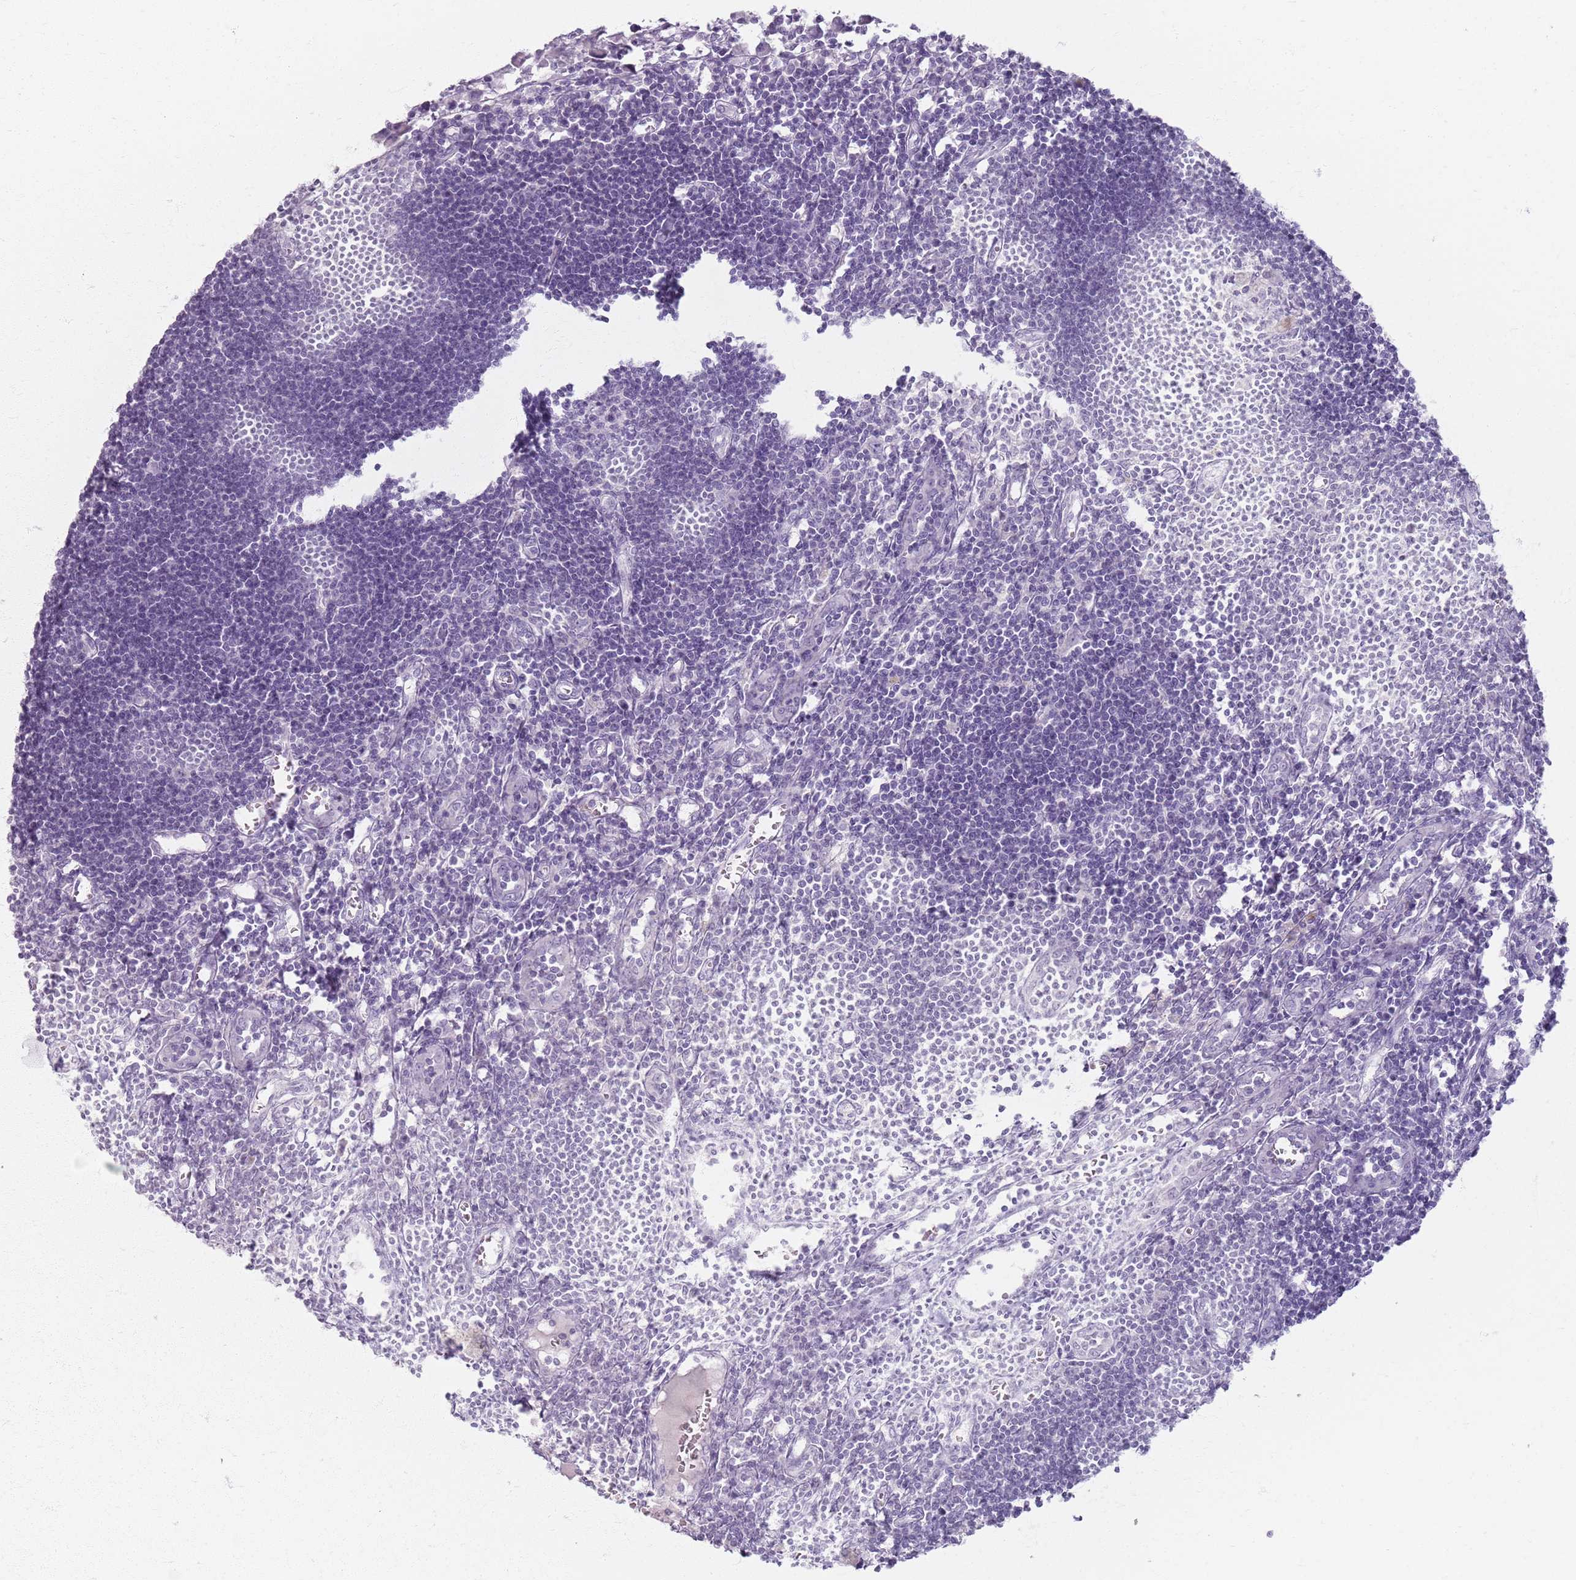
{"staining": {"intensity": "negative", "quantity": "none", "location": "none"}, "tissue": "lymph node", "cell_type": "Germinal center cells", "image_type": "normal", "snomed": [{"axis": "morphology", "description": "Normal tissue, NOS"}, {"axis": "morphology", "description": "Malignant melanoma, Metastatic site"}, {"axis": "topography", "description": "Lymph node"}], "caption": "The photomicrograph exhibits no significant positivity in germinal center cells of lymph node.", "gene": "CRIPT", "patient": {"sex": "male", "age": 41}}